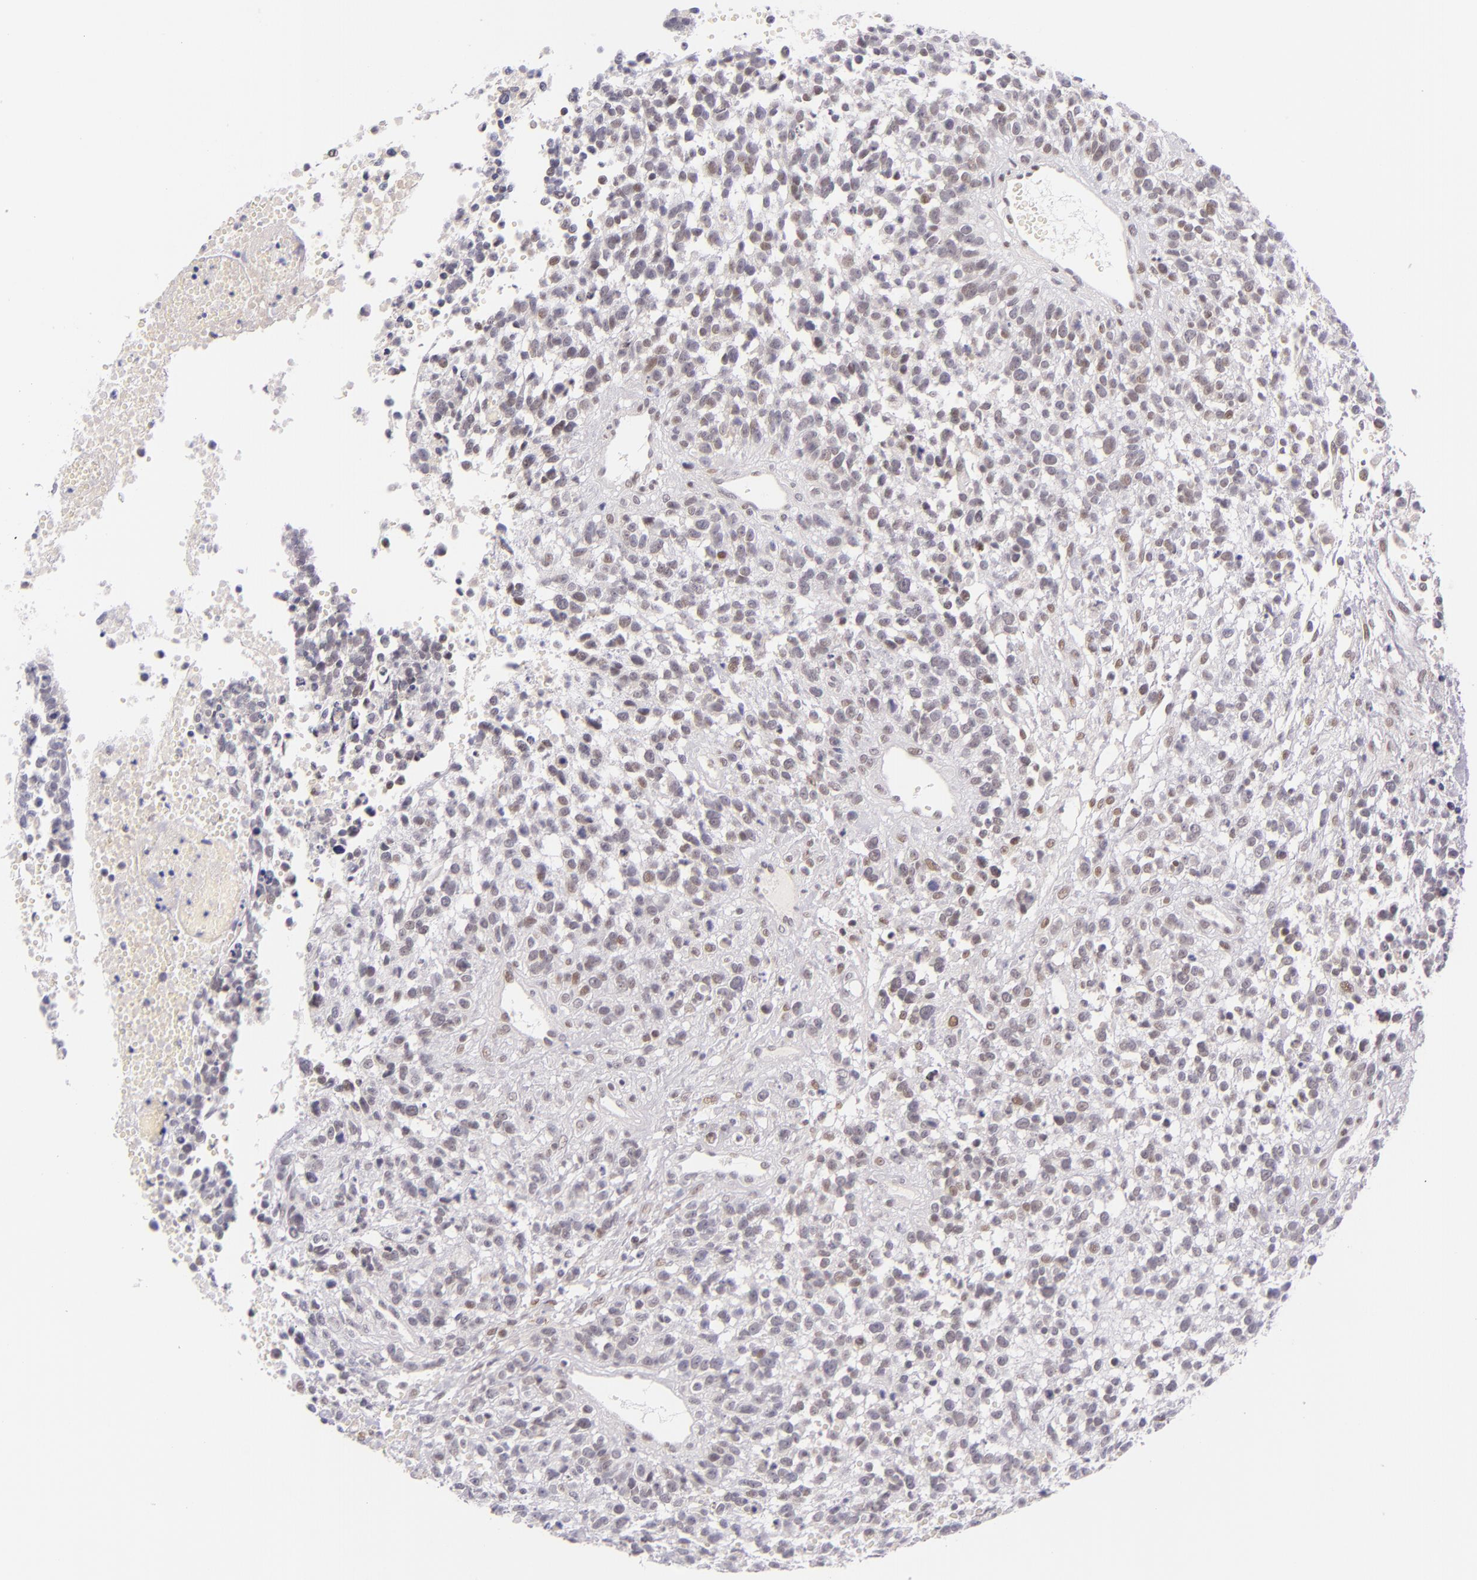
{"staining": {"intensity": "weak", "quantity": "<25%", "location": "nuclear"}, "tissue": "glioma", "cell_type": "Tumor cells", "image_type": "cancer", "snomed": [{"axis": "morphology", "description": "Glioma, malignant, High grade"}, {"axis": "topography", "description": "Brain"}], "caption": "DAB (3,3'-diaminobenzidine) immunohistochemical staining of malignant glioma (high-grade) demonstrates no significant staining in tumor cells.", "gene": "BCL3", "patient": {"sex": "male", "age": 66}}